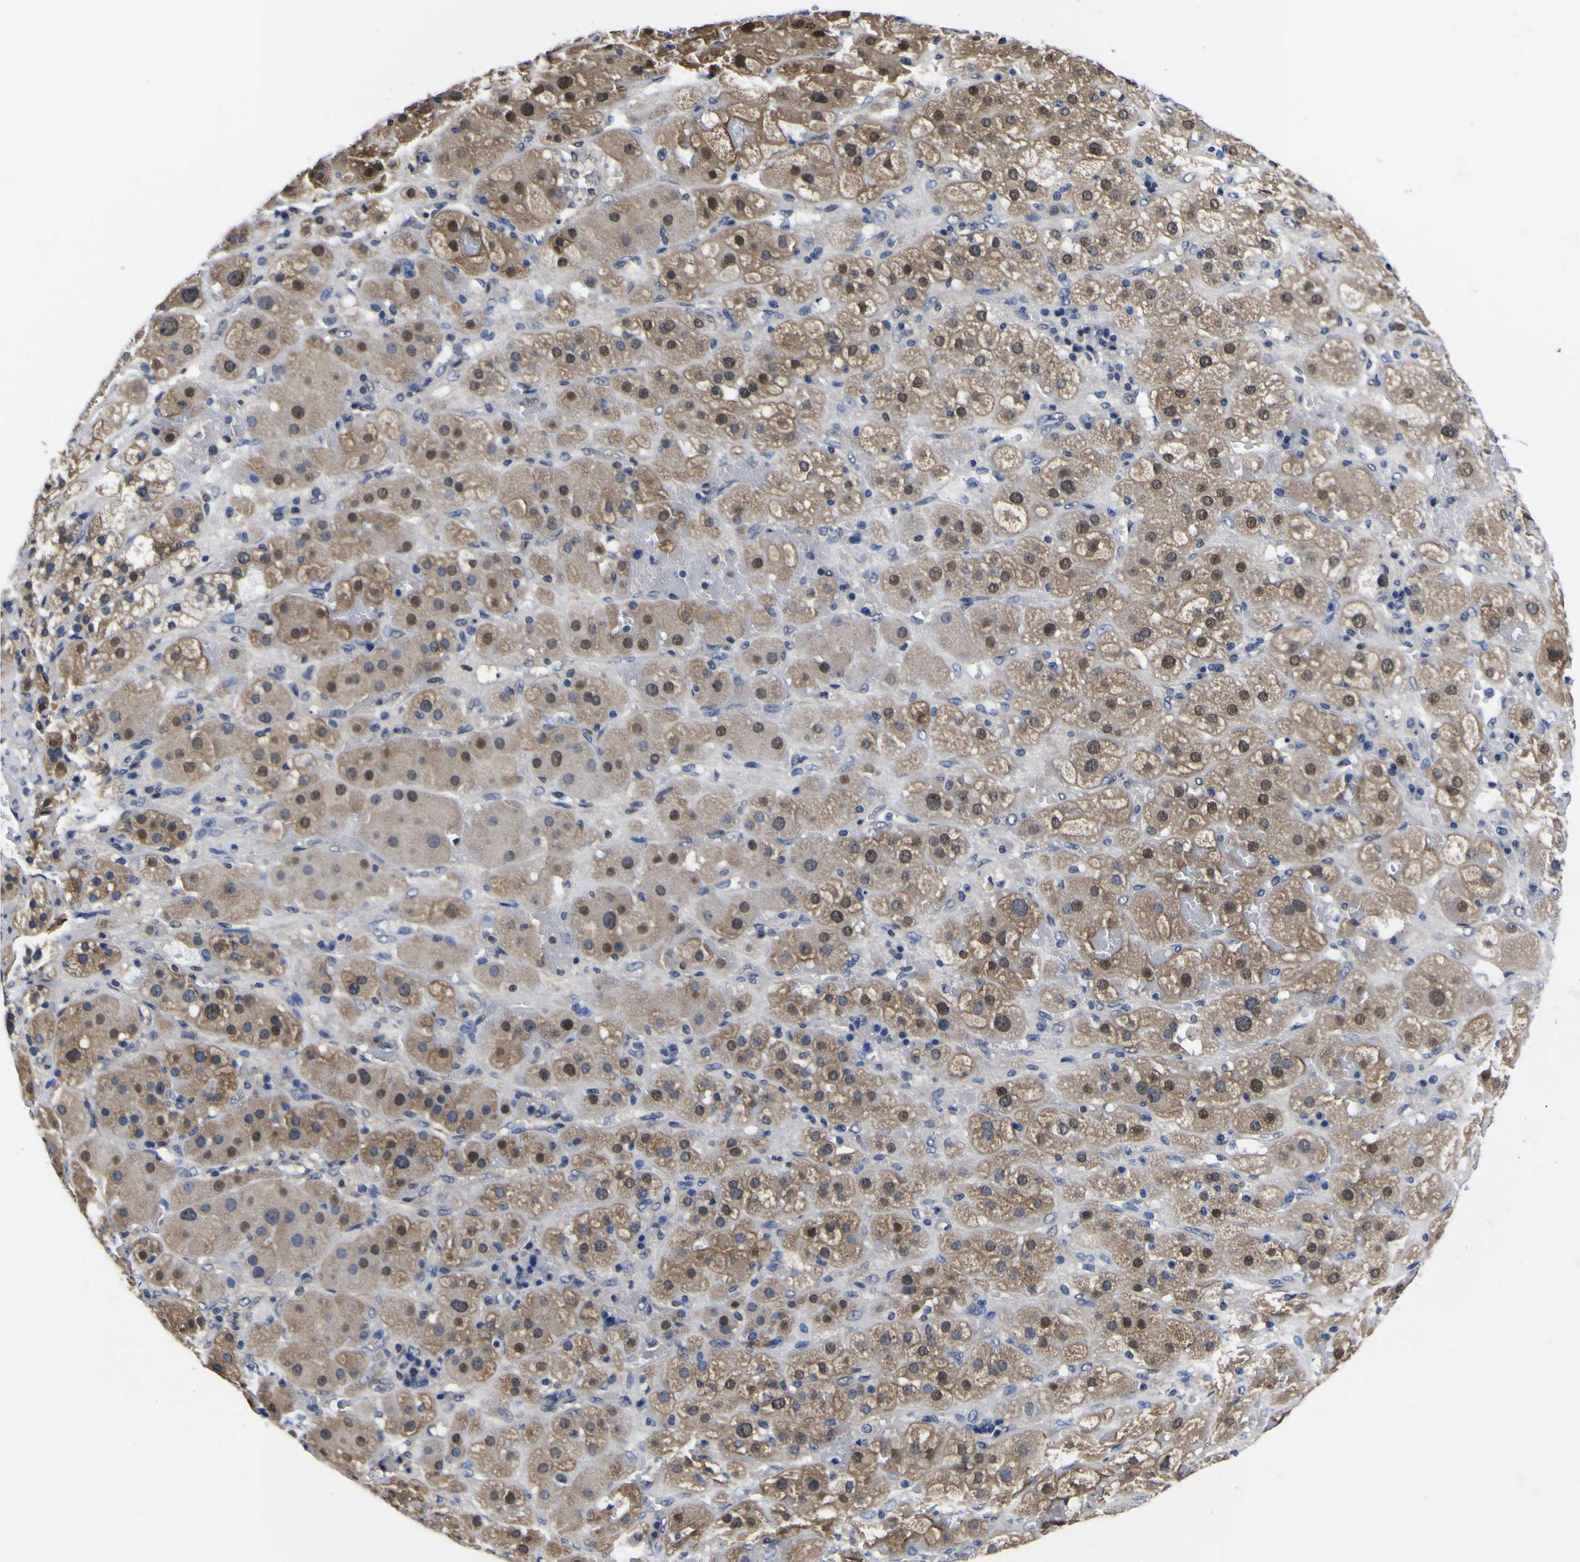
{"staining": {"intensity": "strong", "quantity": "25%-75%", "location": "cytoplasmic/membranous,nuclear"}, "tissue": "adrenal gland", "cell_type": "Glandular cells", "image_type": "normal", "snomed": [{"axis": "morphology", "description": "Normal tissue, NOS"}, {"axis": "topography", "description": "Adrenal gland"}], "caption": "High-power microscopy captured an IHC histopathology image of benign adrenal gland, revealing strong cytoplasmic/membranous,nuclear positivity in about 25%-75% of glandular cells.", "gene": "FAM110B", "patient": {"sex": "female", "age": 47}}